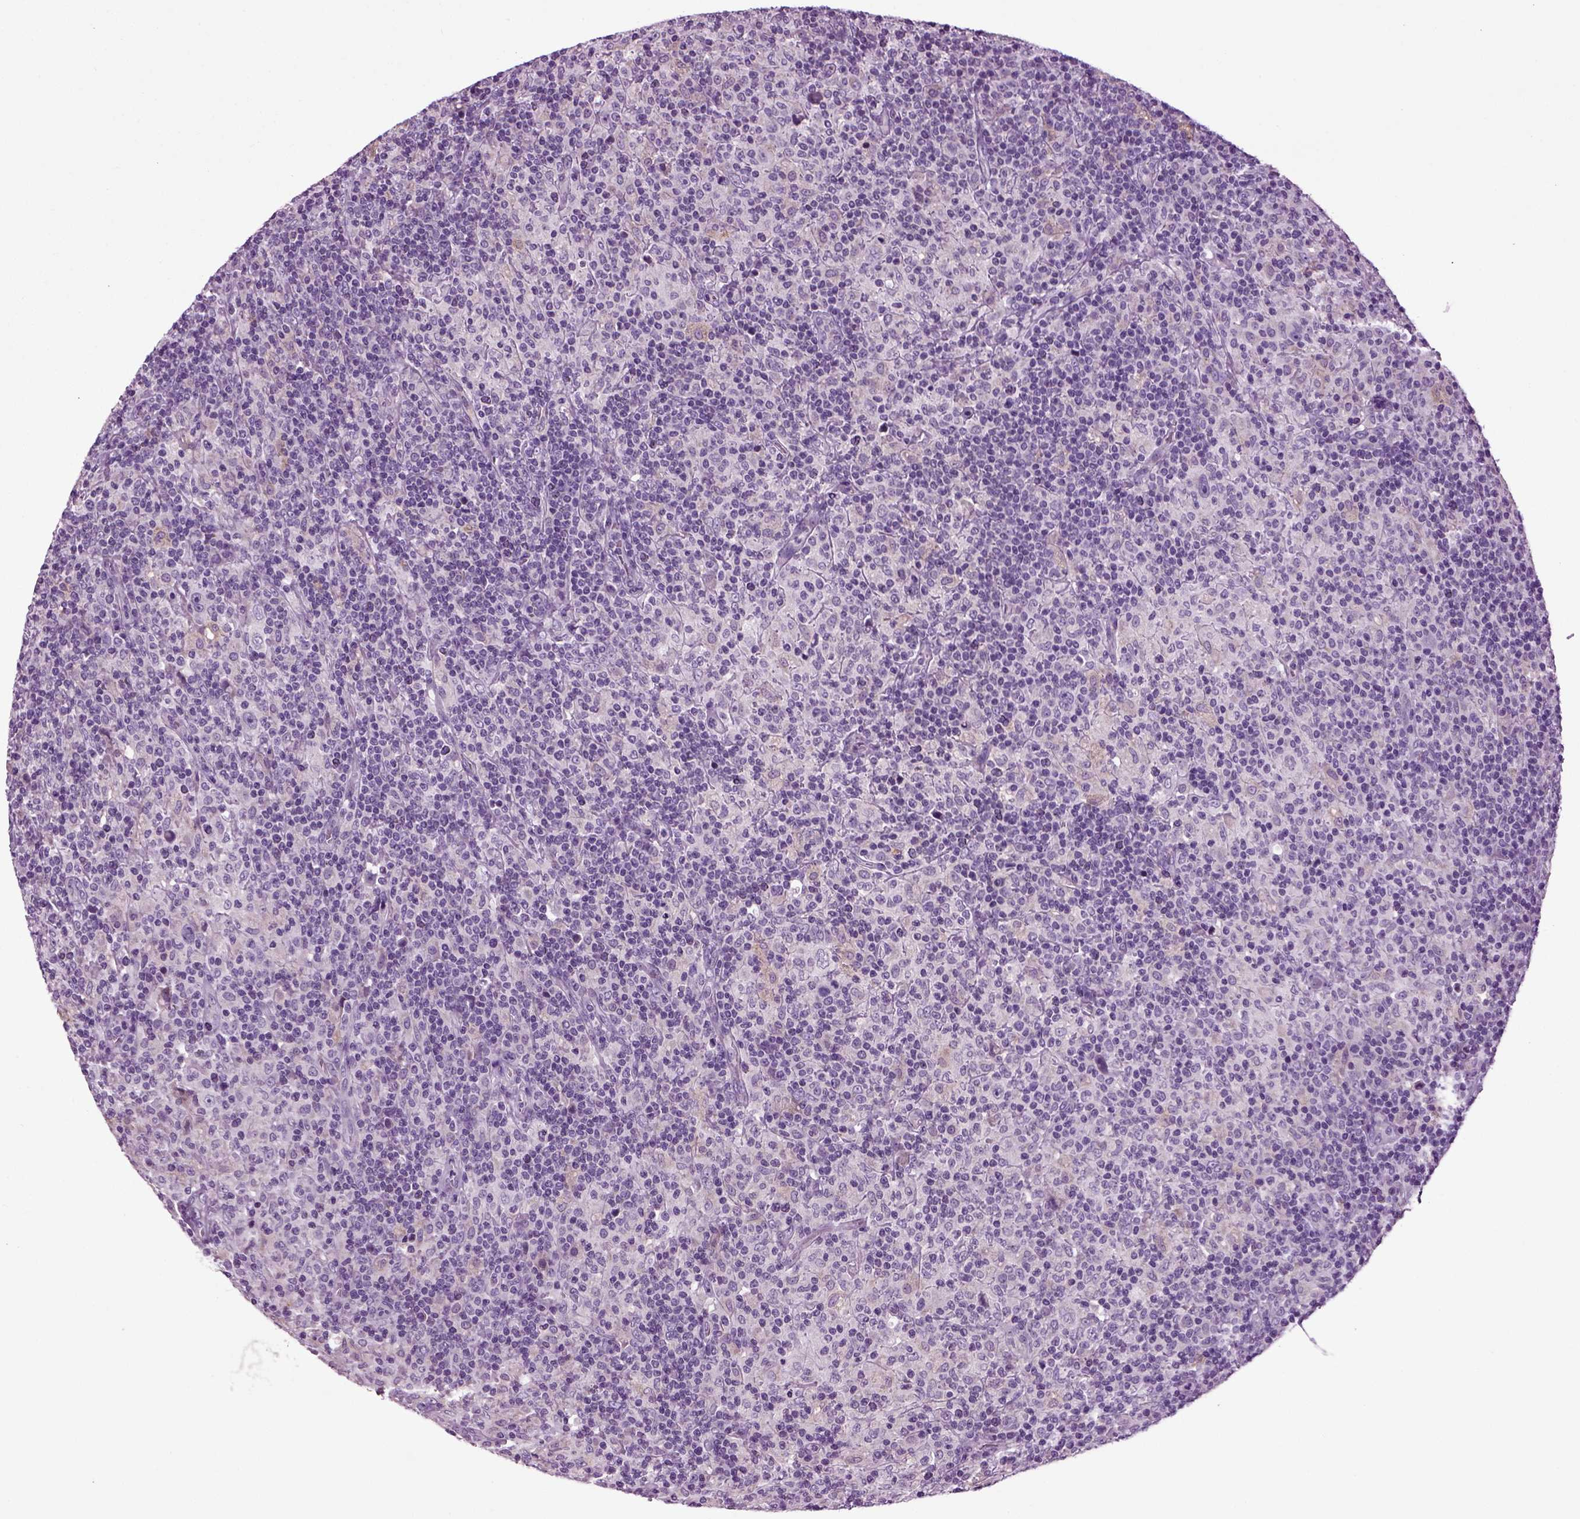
{"staining": {"intensity": "negative", "quantity": "none", "location": "none"}, "tissue": "lymphoma", "cell_type": "Tumor cells", "image_type": "cancer", "snomed": [{"axis": "morphology", "description": "Hodgkin's disease, NOS"}, {"axis": "topography", "description": "Lymph node"}], "caption": "Immunohistochemistry photomicrograph of human lymphoma stained for a protein (brown), which shows no expression in tumor cells.", "gene": "DNAH10", "patient": {"sex": "male", "age": 70}}